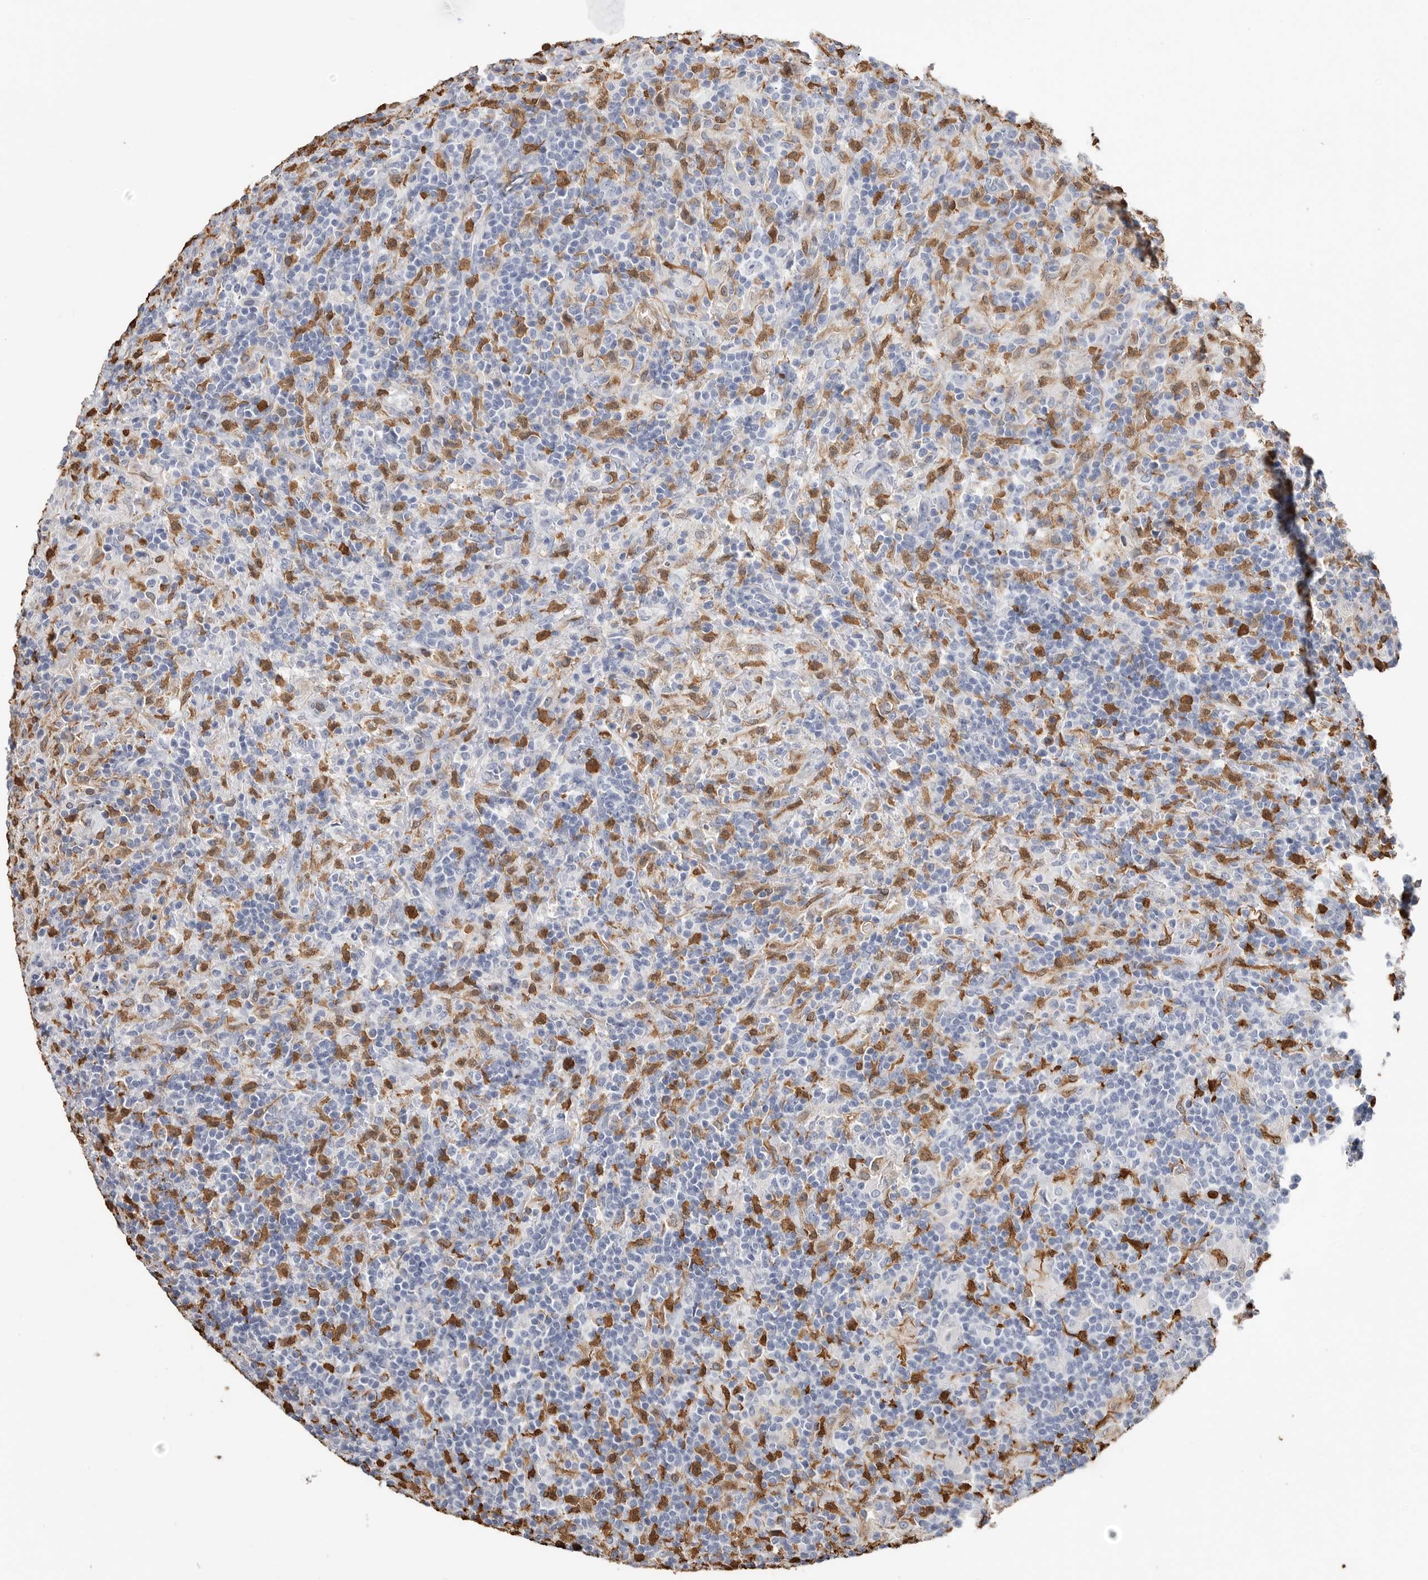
{"staining": {"intensity": "negative", "quantity": "none", "location": "none"}, "tissue": "lymphoma", "cell_type": "Tumor cells", "image_type": "cancer", "snomed": [{"axis": "morphology", "description": "Hodgkin's disease, NOS"}, {"axis": "topography", "description": "Lymph node"}], "caption": "DAB immunohistochemical staining of human Hodgkin's disease reveals no significant expression in tumor cells. The staining is performed using DAB brown chromogen with nuclei counter-stained in using hematoxylin.", "gene": "CYB561D1", "patient": {"sex": "male", "age": 70}}